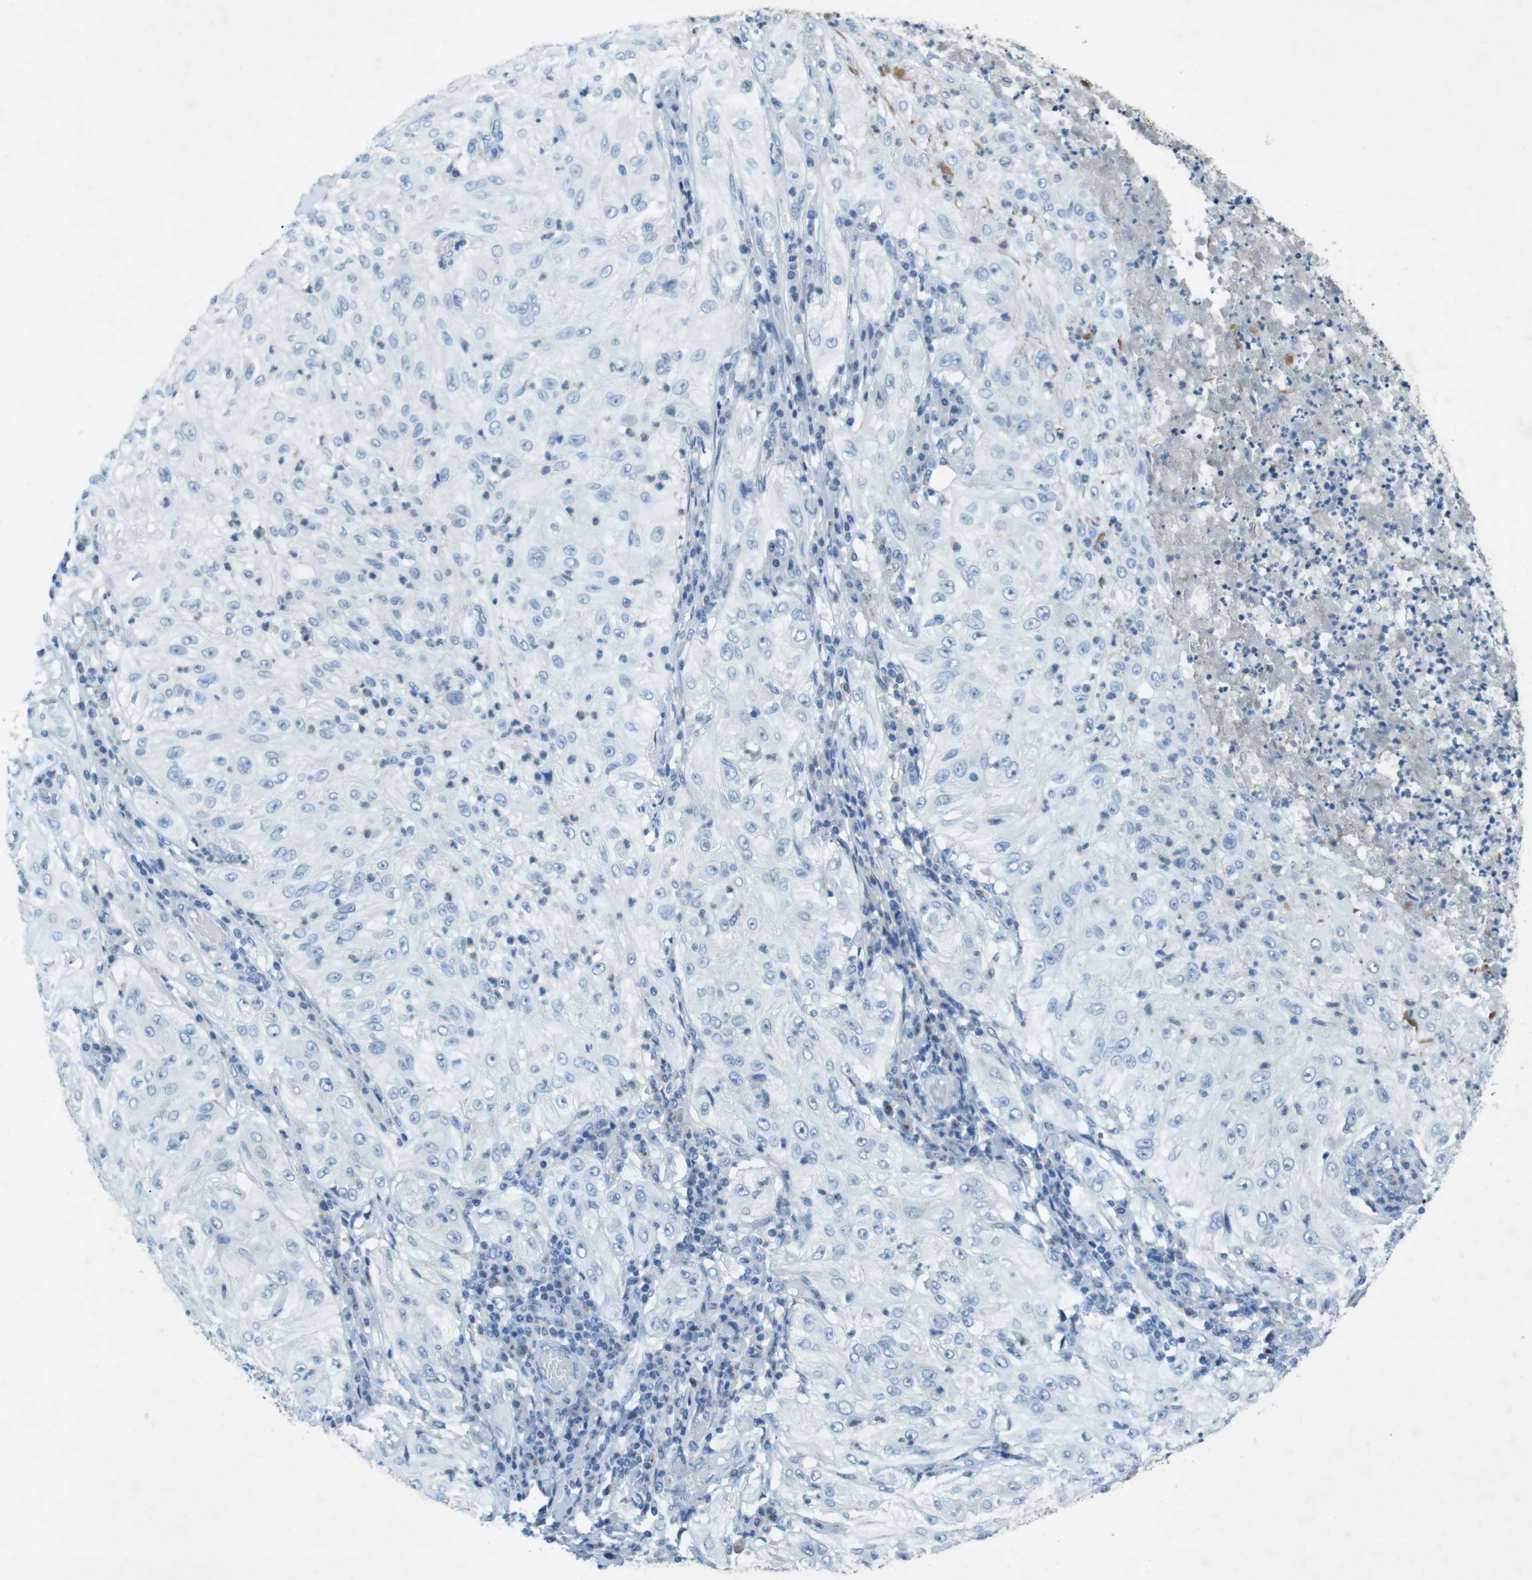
{"staining": {"intensity": "negative", "quantity": "none", "location": "none"}, "tissue": "lung cancer", "cell_type": "Tumor cells", "image_type": "cancer", "snomed": [{"axis": "morphology", "description": "Inflammation, NOS"}, {"axis": "morphology", "description": "Squamous cell carcinoma, NOS"}, {"axis": "topography", "description": "Lymph node"}, {"axis": "topography", "description": "Soft tissue"}, {"axis": "topography", "description": "Lung"}], "caption": "An immunohistochemistry (IHC) photomicrograph of lung squamous cell carcinoma is shown. There is no staining in tumor cells of lung squamous cell carcinoma. (Immunohistochemistry, brightfield microscopy, high magnification).", "gene": "CD320", "patient": {"sex": "male", "age": 66}}